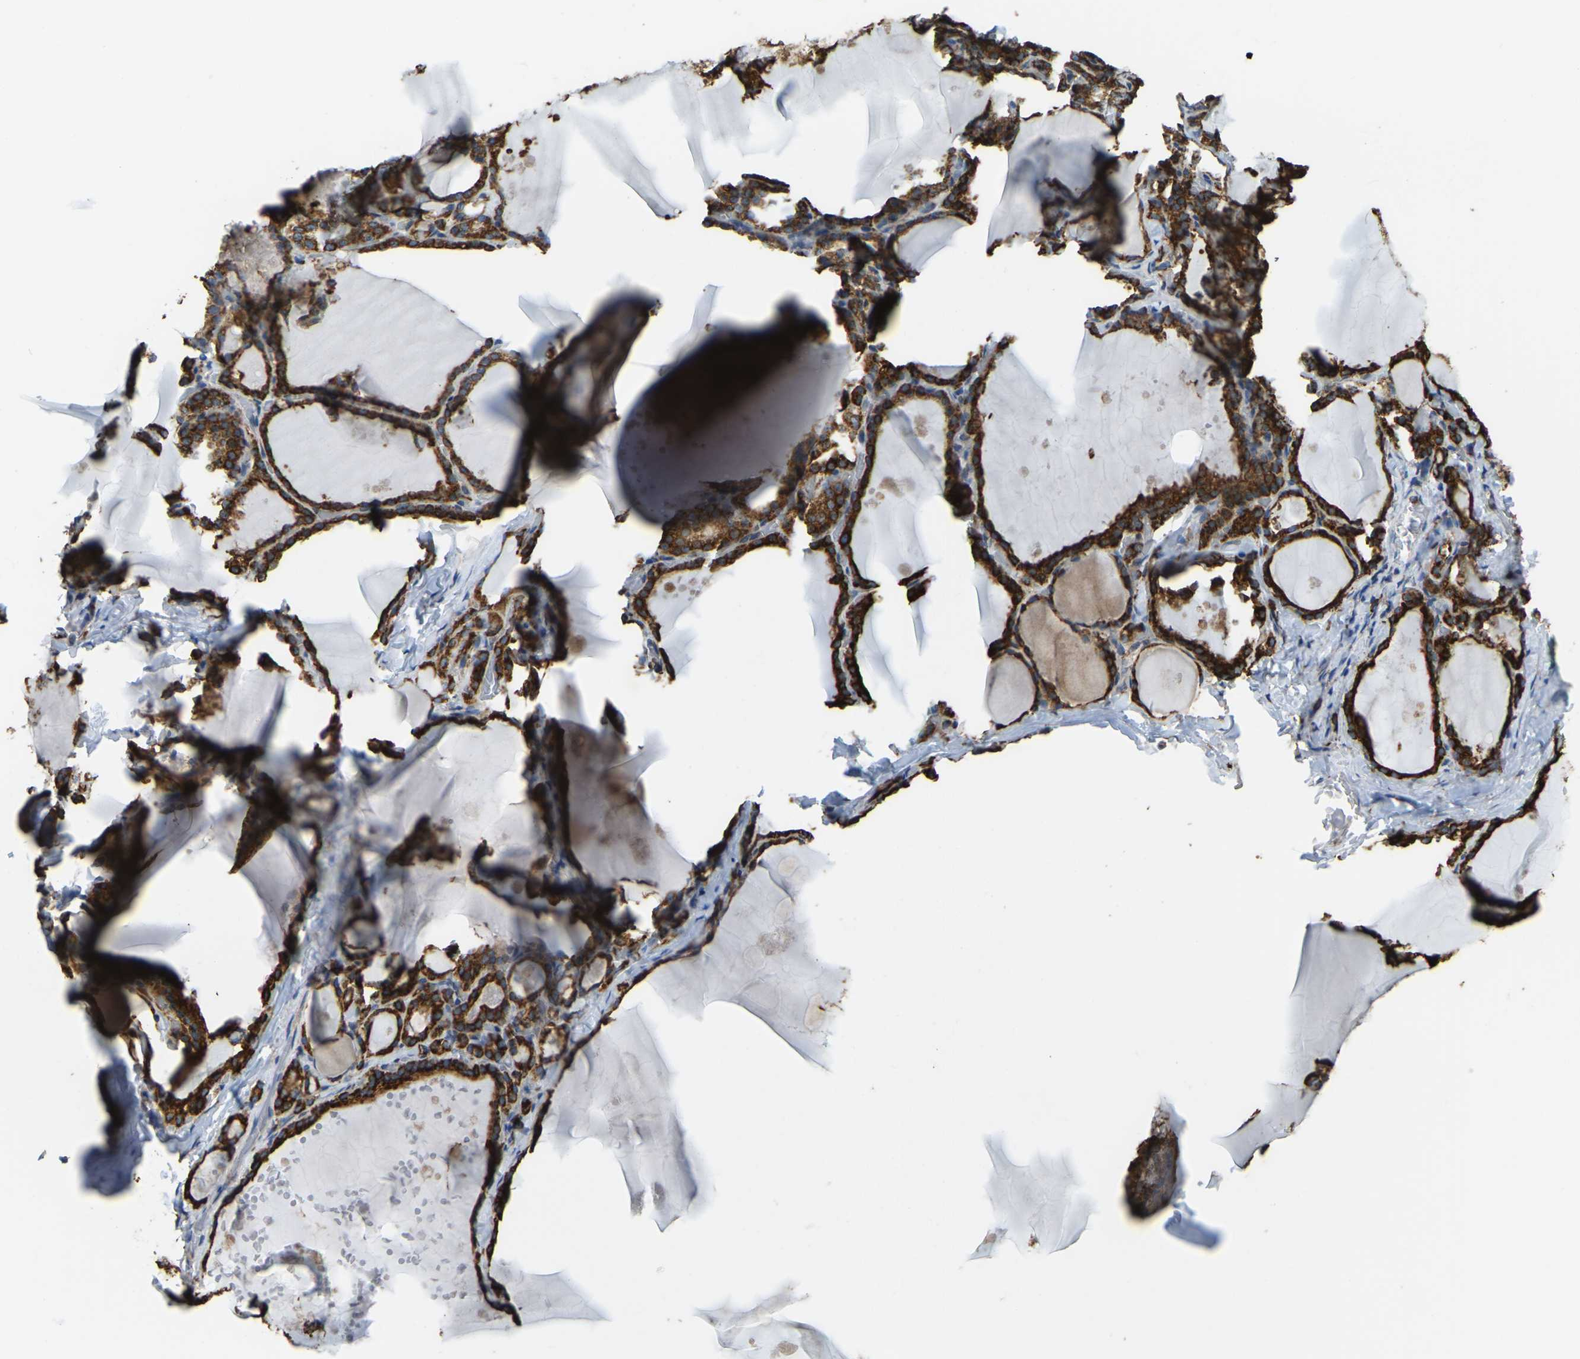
{"staining": {"intensity": "strong", "quantity": ">75%", "location": "cytoplasmic/membranous"}, "tissue": "thyroid gland", "cell_type": "Glandular cells", "image_type": "normal", "snomed": [{"axis": "morphology", "description": "Normal tissue, NOS"}, {"axis": "topography", "description": "Thyroid gland"}], "caption": "Brown immunohistochemical staining in normal human thyroid gland demonstrates strong cytoplasmic/membranous expression in about >75% of glandular cells.", "gene": "RNF115", "patient": {"sex": "male", "age": 56}}